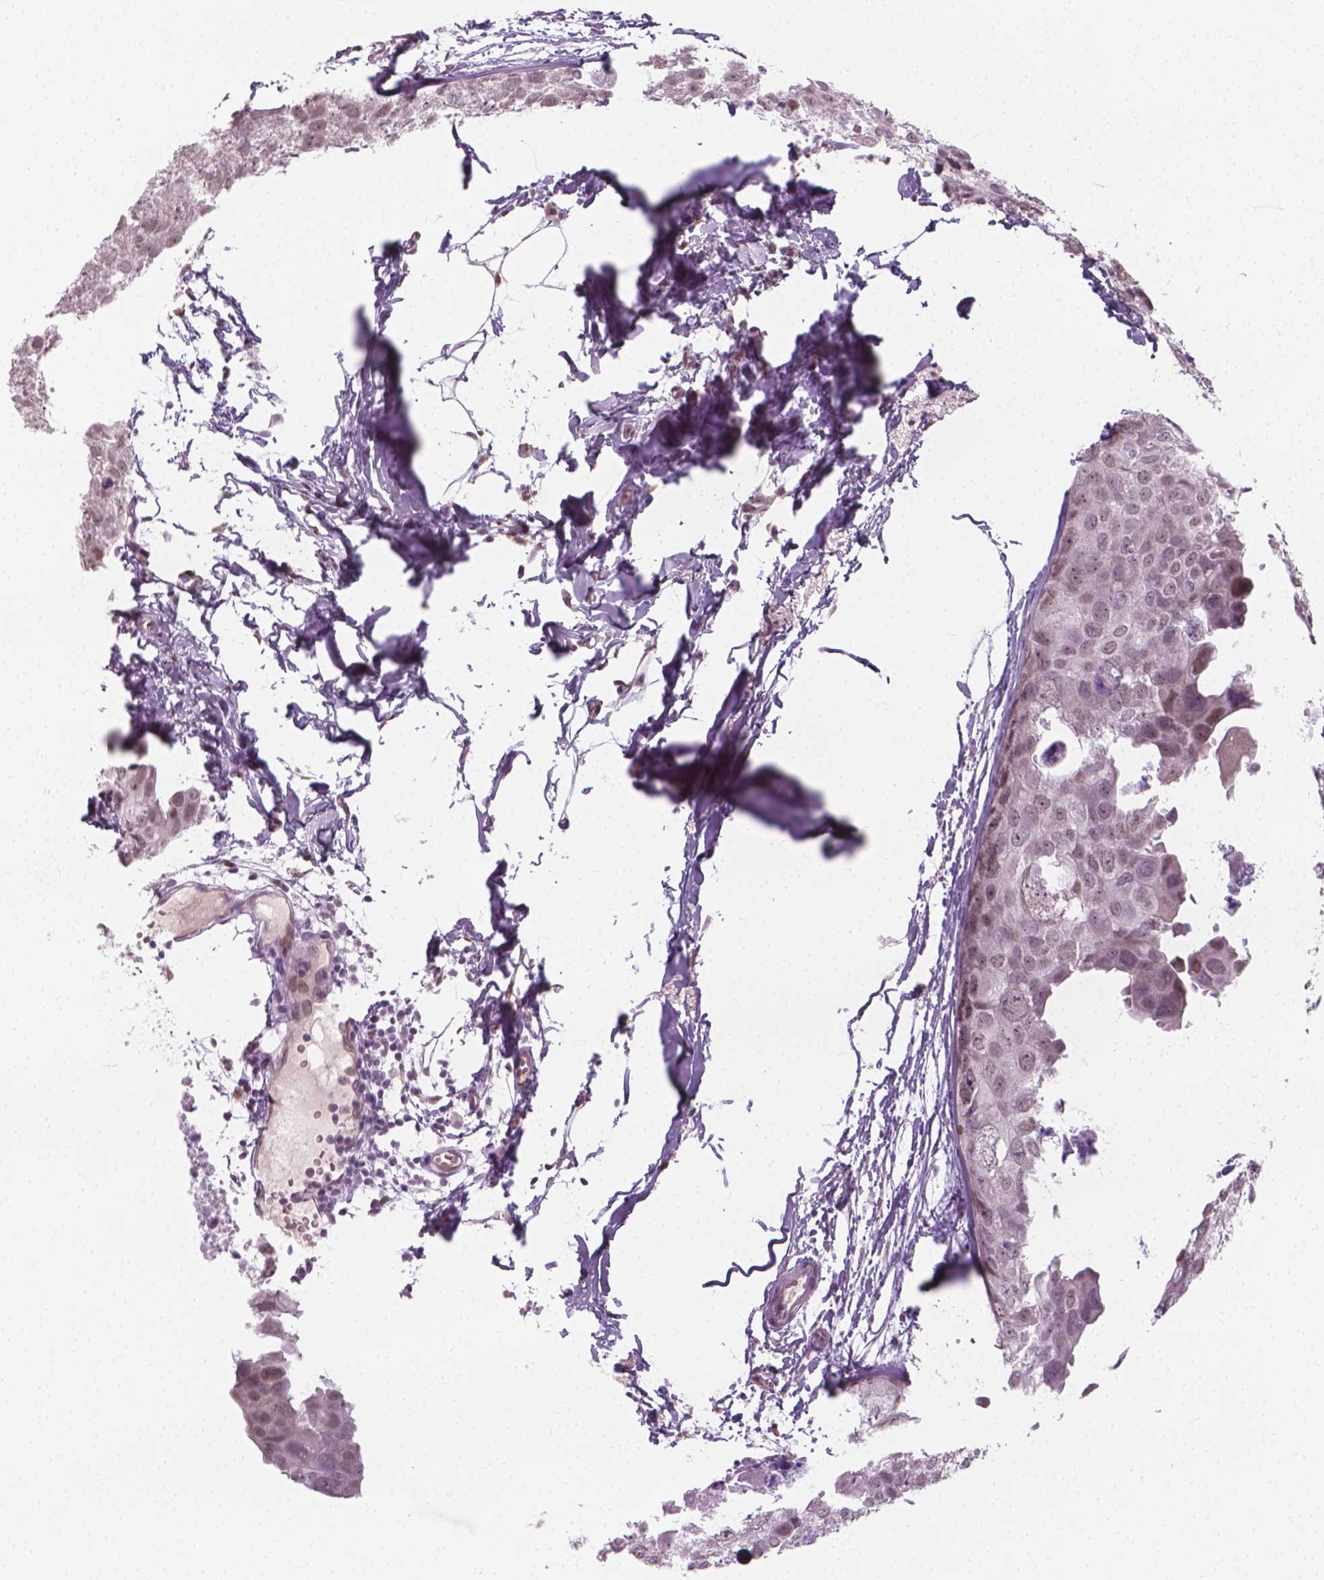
{"staining": {"intensity": "weak", "quantity": "25%-75%", "location": "nuclear"}, "tissue": "breast cancer", "cell_type": "Tumor cells", "image_type": "cancer", "snomed": [{"axis": "morphology", "description": "Duct carcinoma"}, {"axis": "topography", "description": "Breast"}], "caption": "Protein analysis of breast cancer (intraductal carcinoma) tissue shows weak nuclear expression in approximately 25%-75% of tumor cells.", "gene": "CDKN1C", "patient": {"sex": "female", "age": 38}}